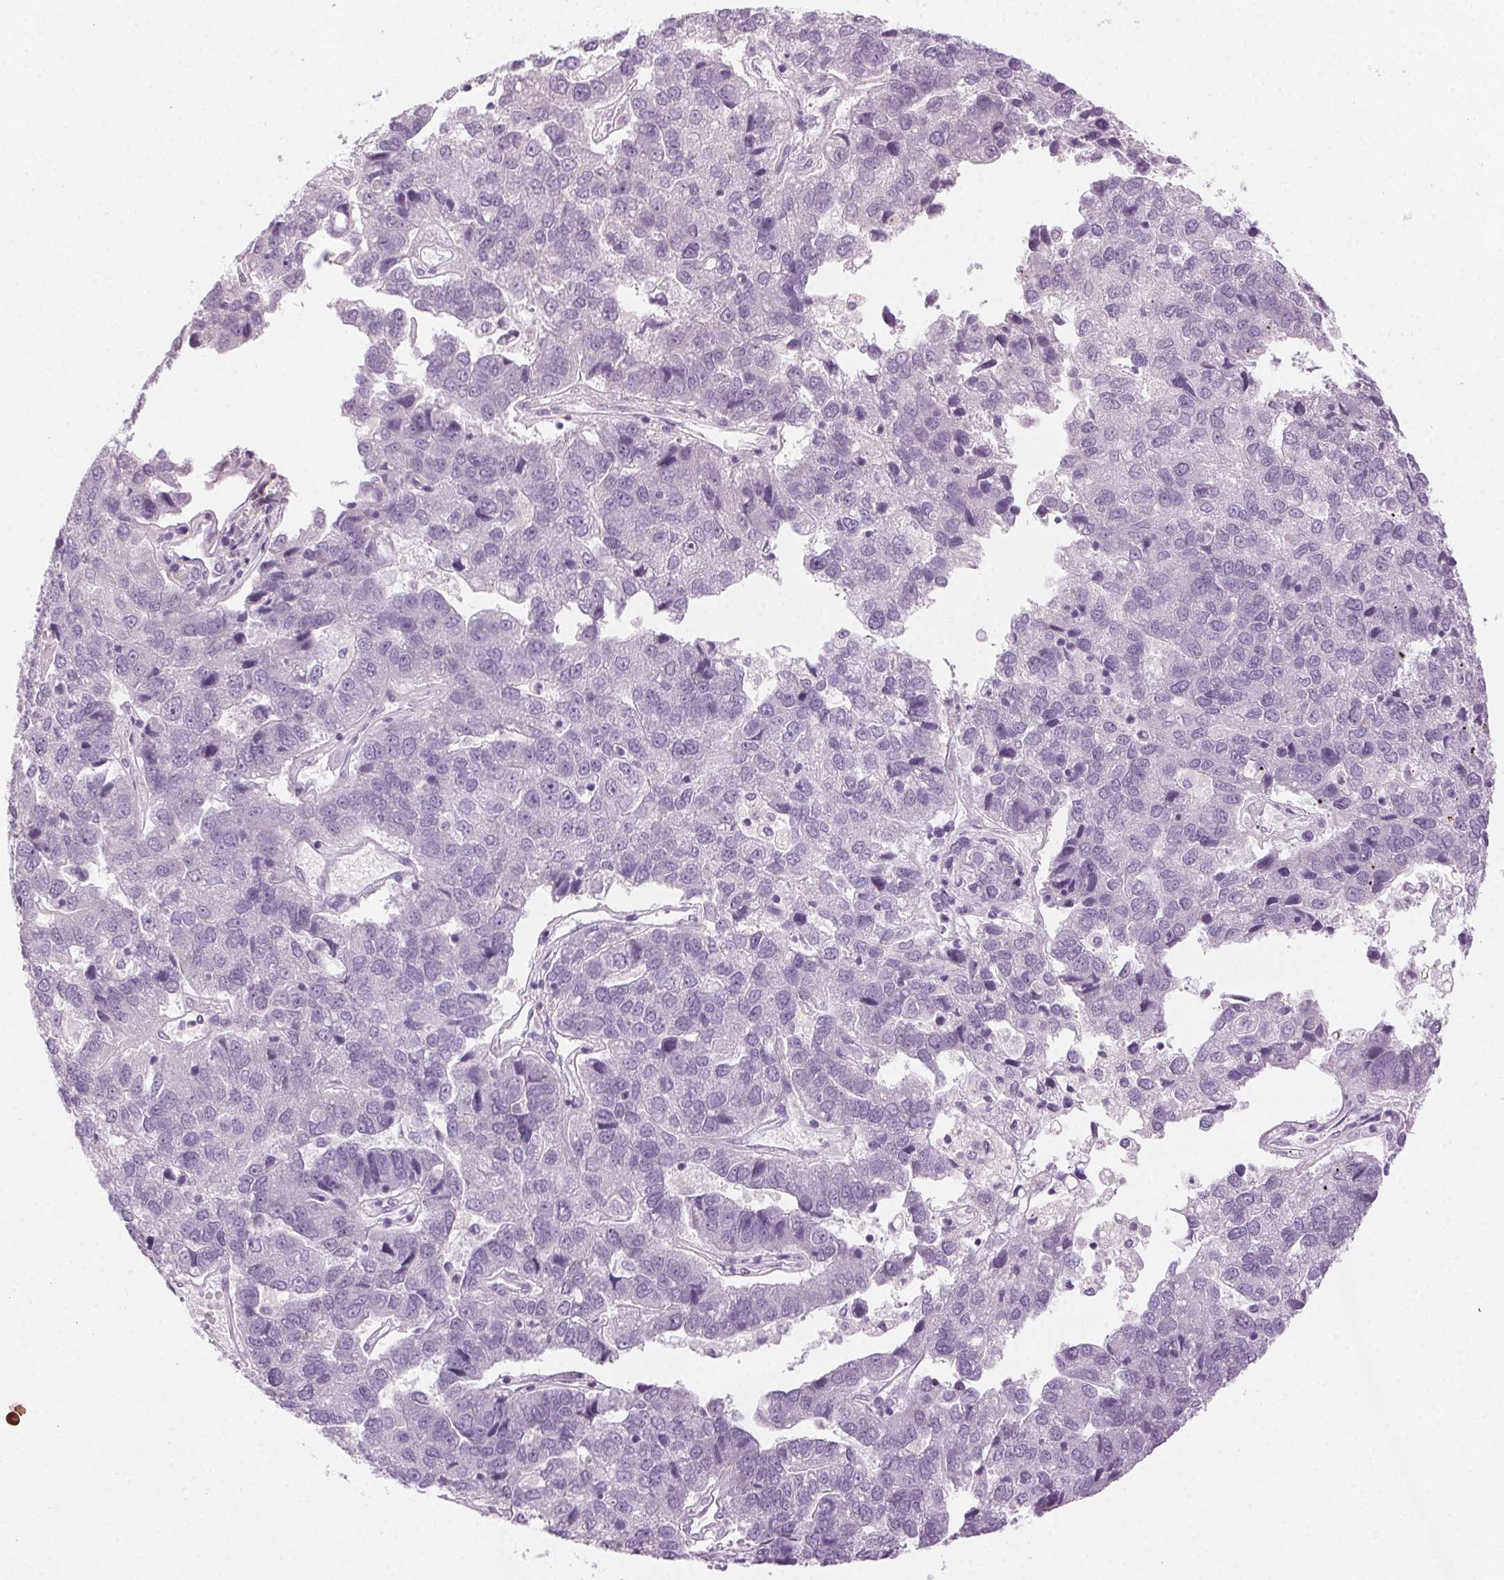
{"staining": {"intensity": "negative", "quantity": "none", "location": "none"}, "tissue": "pancreatic cancer", "cell_type": "Tumor cells", "image_type": "cancer", "snomed": [{"axis": "morphology", "description": "Adenocarcinoma, NOS"}, {"axis": "topography", "description": "Pancreas"}], "caption": "High power microscopy image of an IHC image of pancreatic cancer (adenocarcinoma), revealing no significant staining in tumor cells.", "gene": "HSF5", "patient": {"sex": "female", "age": 61}}